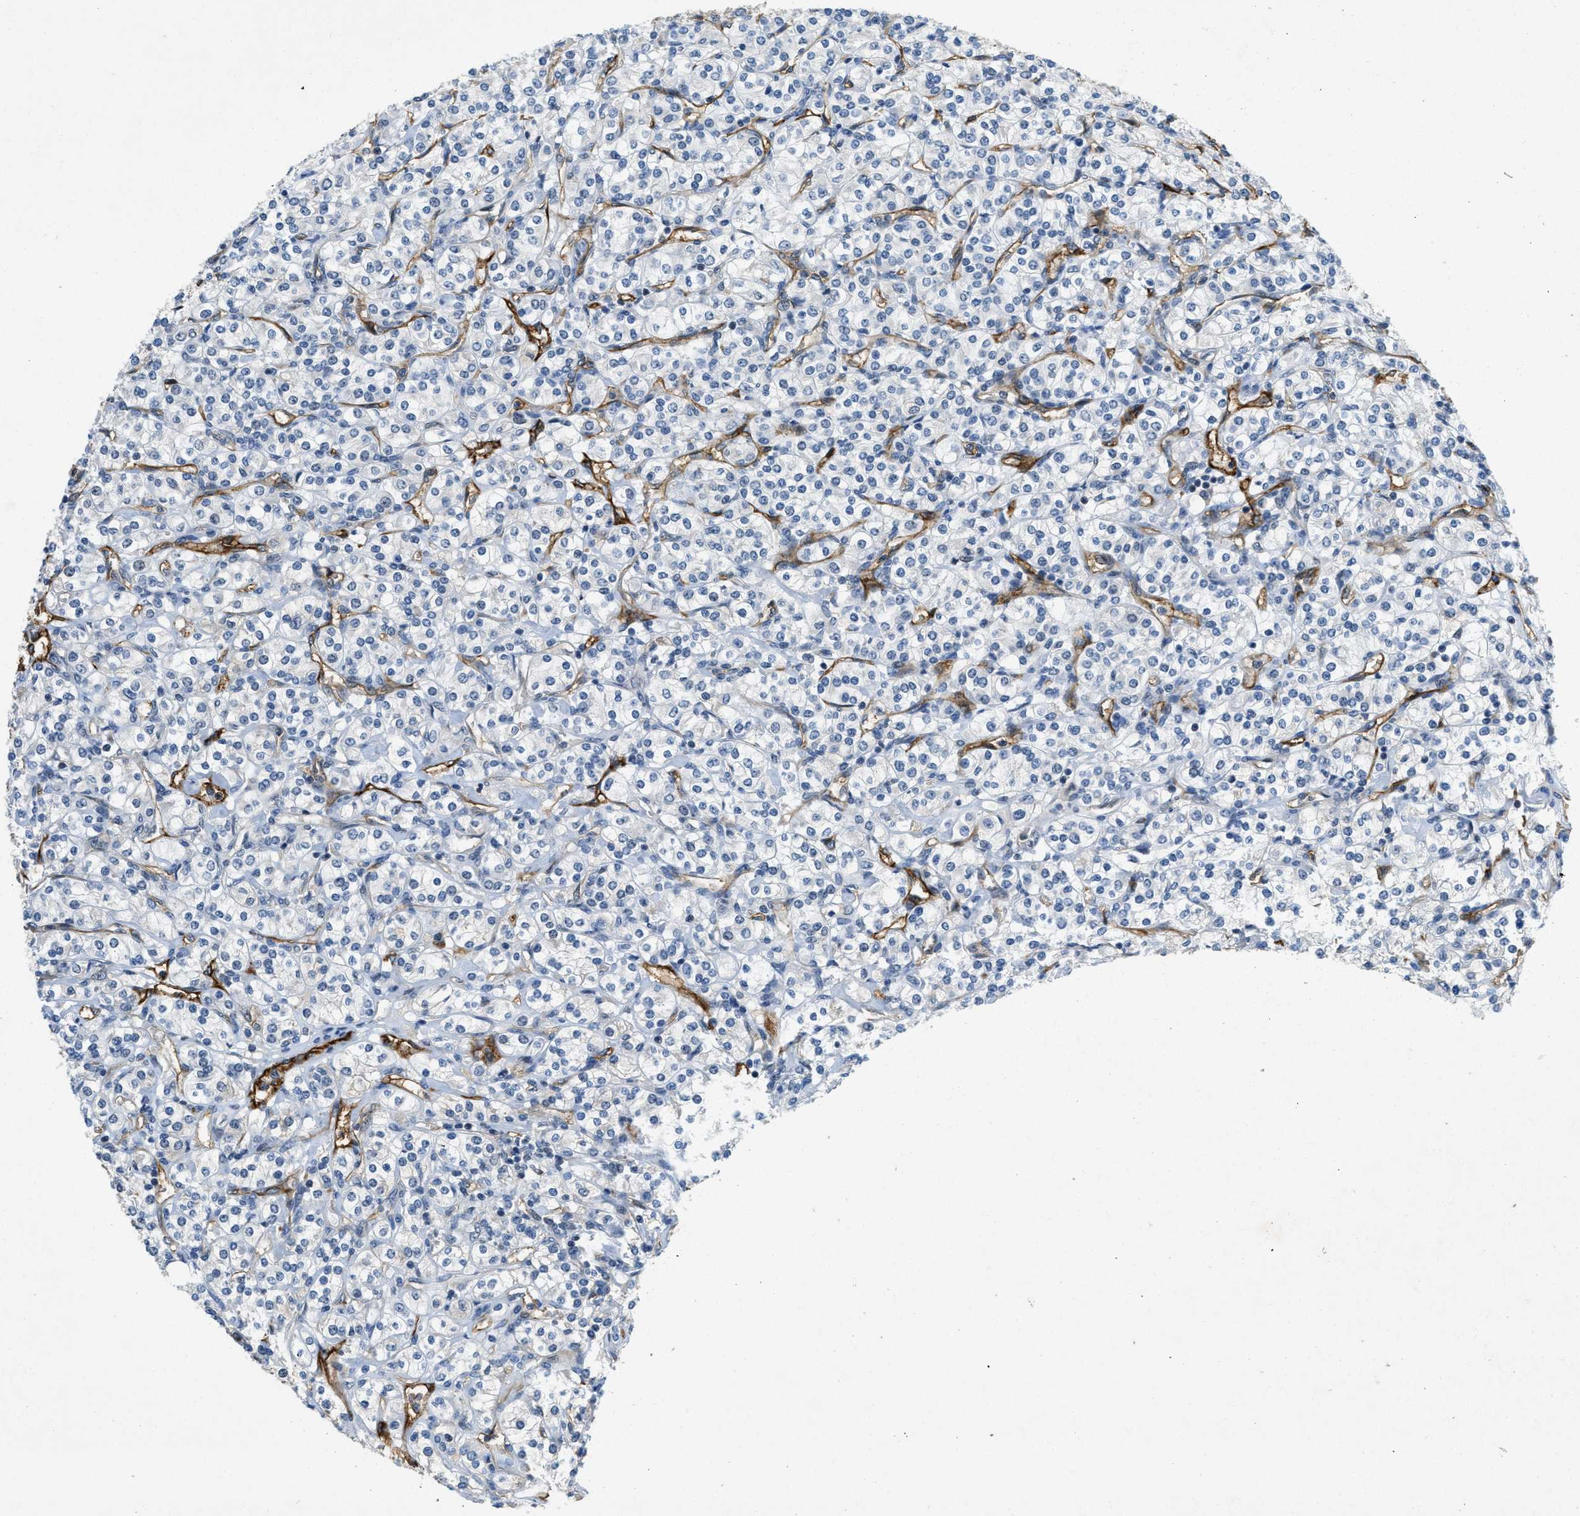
{"staining": {"intensity": "negative", "quantity": "none", "location": "none"}, "tissue": "renal cancer", "cell_type": "Tumor cells", "image_type": "cancer", "snomed": [{"axis": "morphology", "description": "Adenocarcinoma, NOS"}, {"axis": "topography", "description": "Kidney"}], "caption": "Tumor cells are negative for brown protein staining in renal cancer (adenocarcinoma).", "gene": "SLCO2A1", "patient": {"sex": "male", "age": 77}}